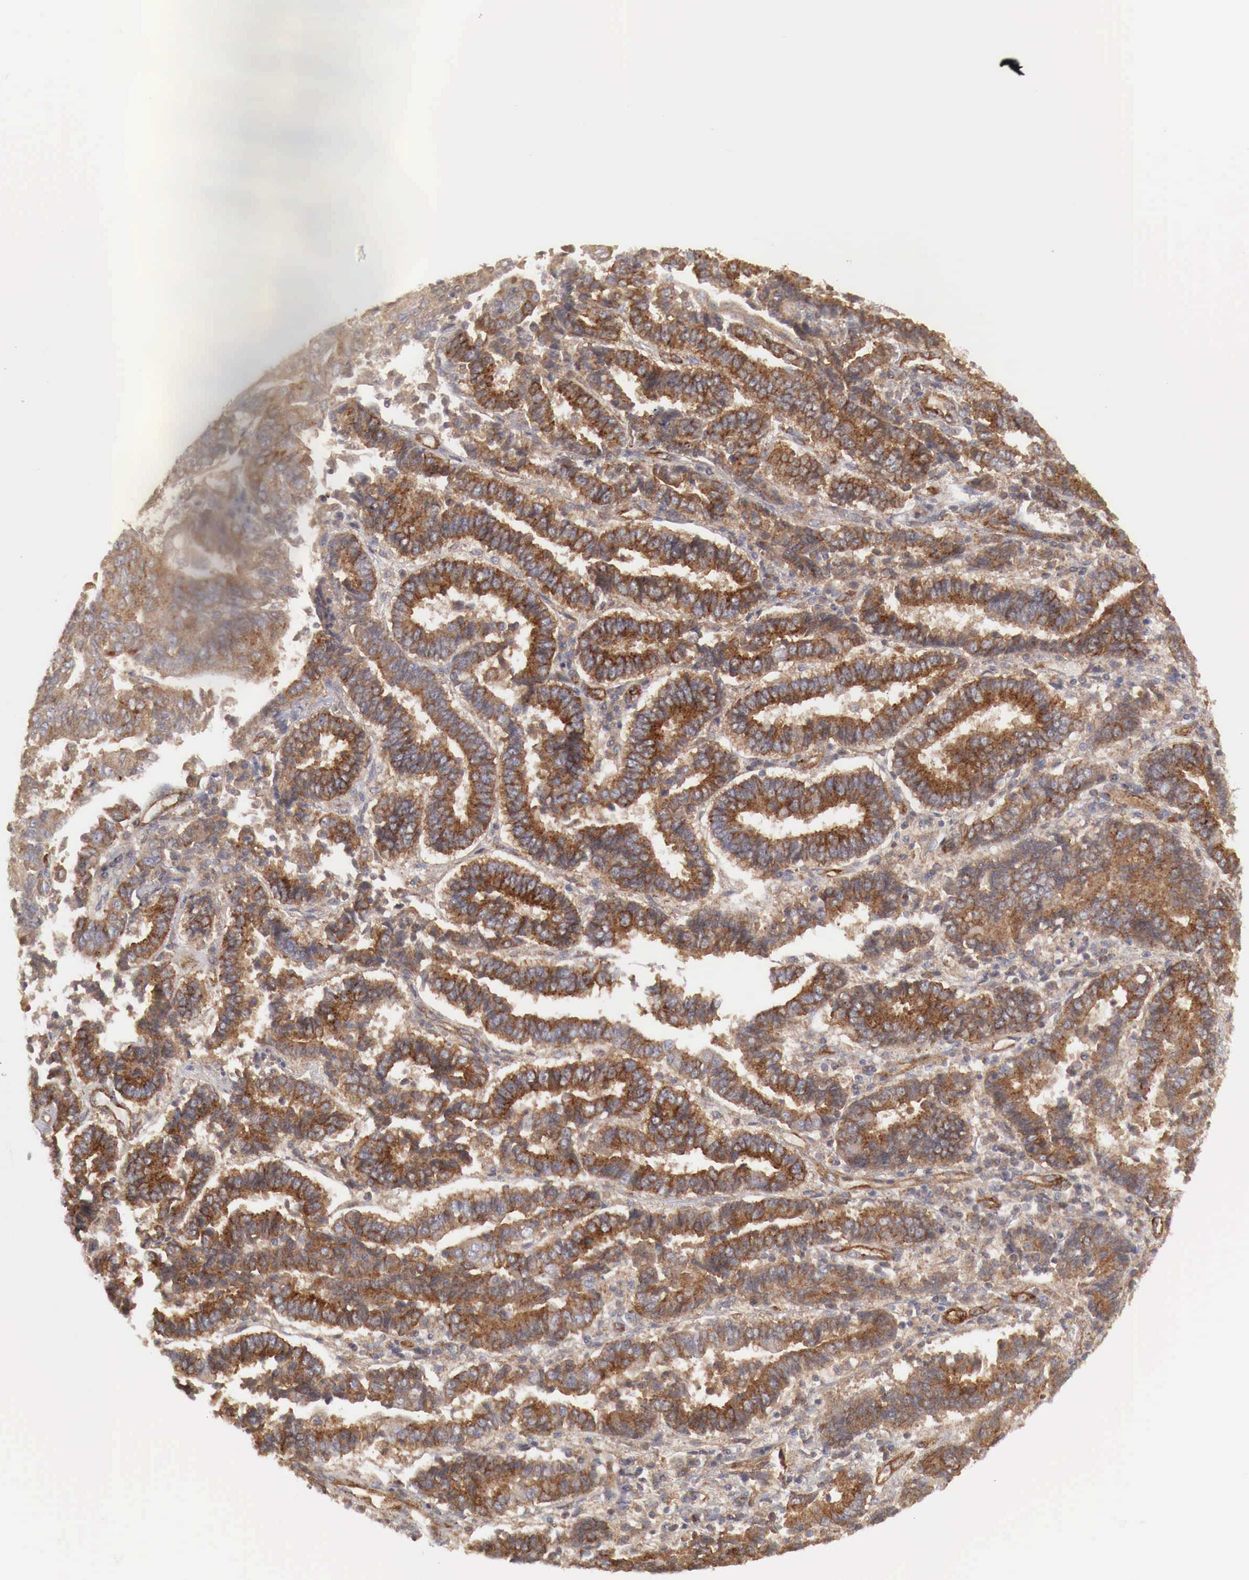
{"staining": {"intensity": "moderate", "quantity": ">75%", "location": "cytoplasmic/membranous"}, "tissue": "endometrial cancer", "cell_type": "Tumor cells", "image_type": "cancer", "snomed": [{"axis": "morphology", "description": "Adenocarcinoma, NOS"}, {"axis": "topography", "description": "Endometrium"}], "caption": "The immunohistochemical stain highlights moderate cytoplasmic/membranous expression in tumor cells of endometrial cancer tissue.", "gene": "ARMCX4", "patient": {"sex": "female", "age": 75}}